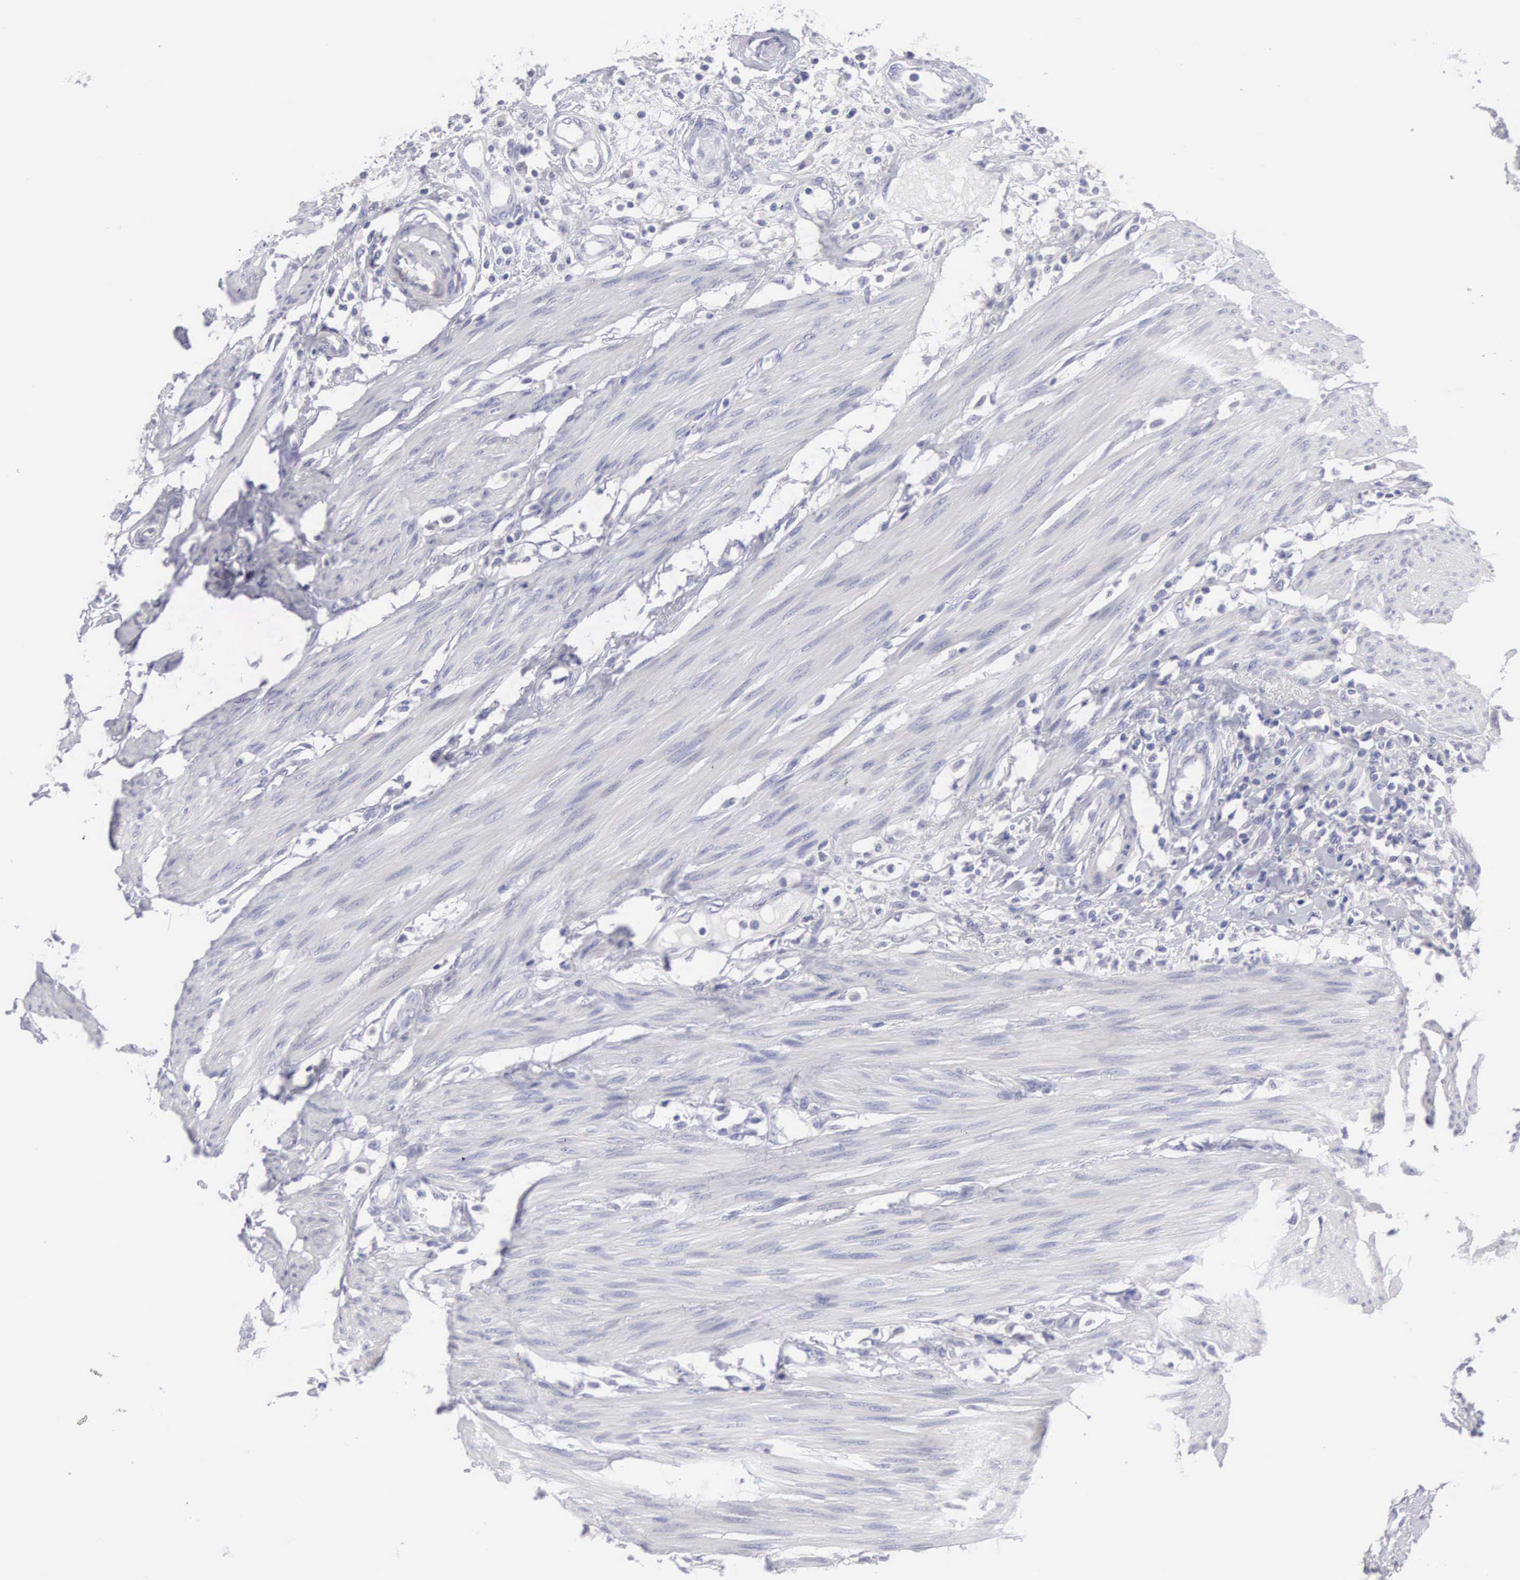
{"staining": {"intensity": "negative", "quantity": "none", "location": "none"}, "tissue": "urothelial cancer", "cell_type": "Tumor cells", "image_type": "cancer", "snomed": [{"axis": "morphology", "description": "Urothelial carcinoma, High grade"}, {"axis": "topography", "description": "Urinary bladder"}], "caption": "Immunohistochemical staining of human high-grade urothelial carcinoma displays no significant positivity in tumor cells.", "gene": "SLITRK4", "patient": {"sex": "male", "age": 55}}